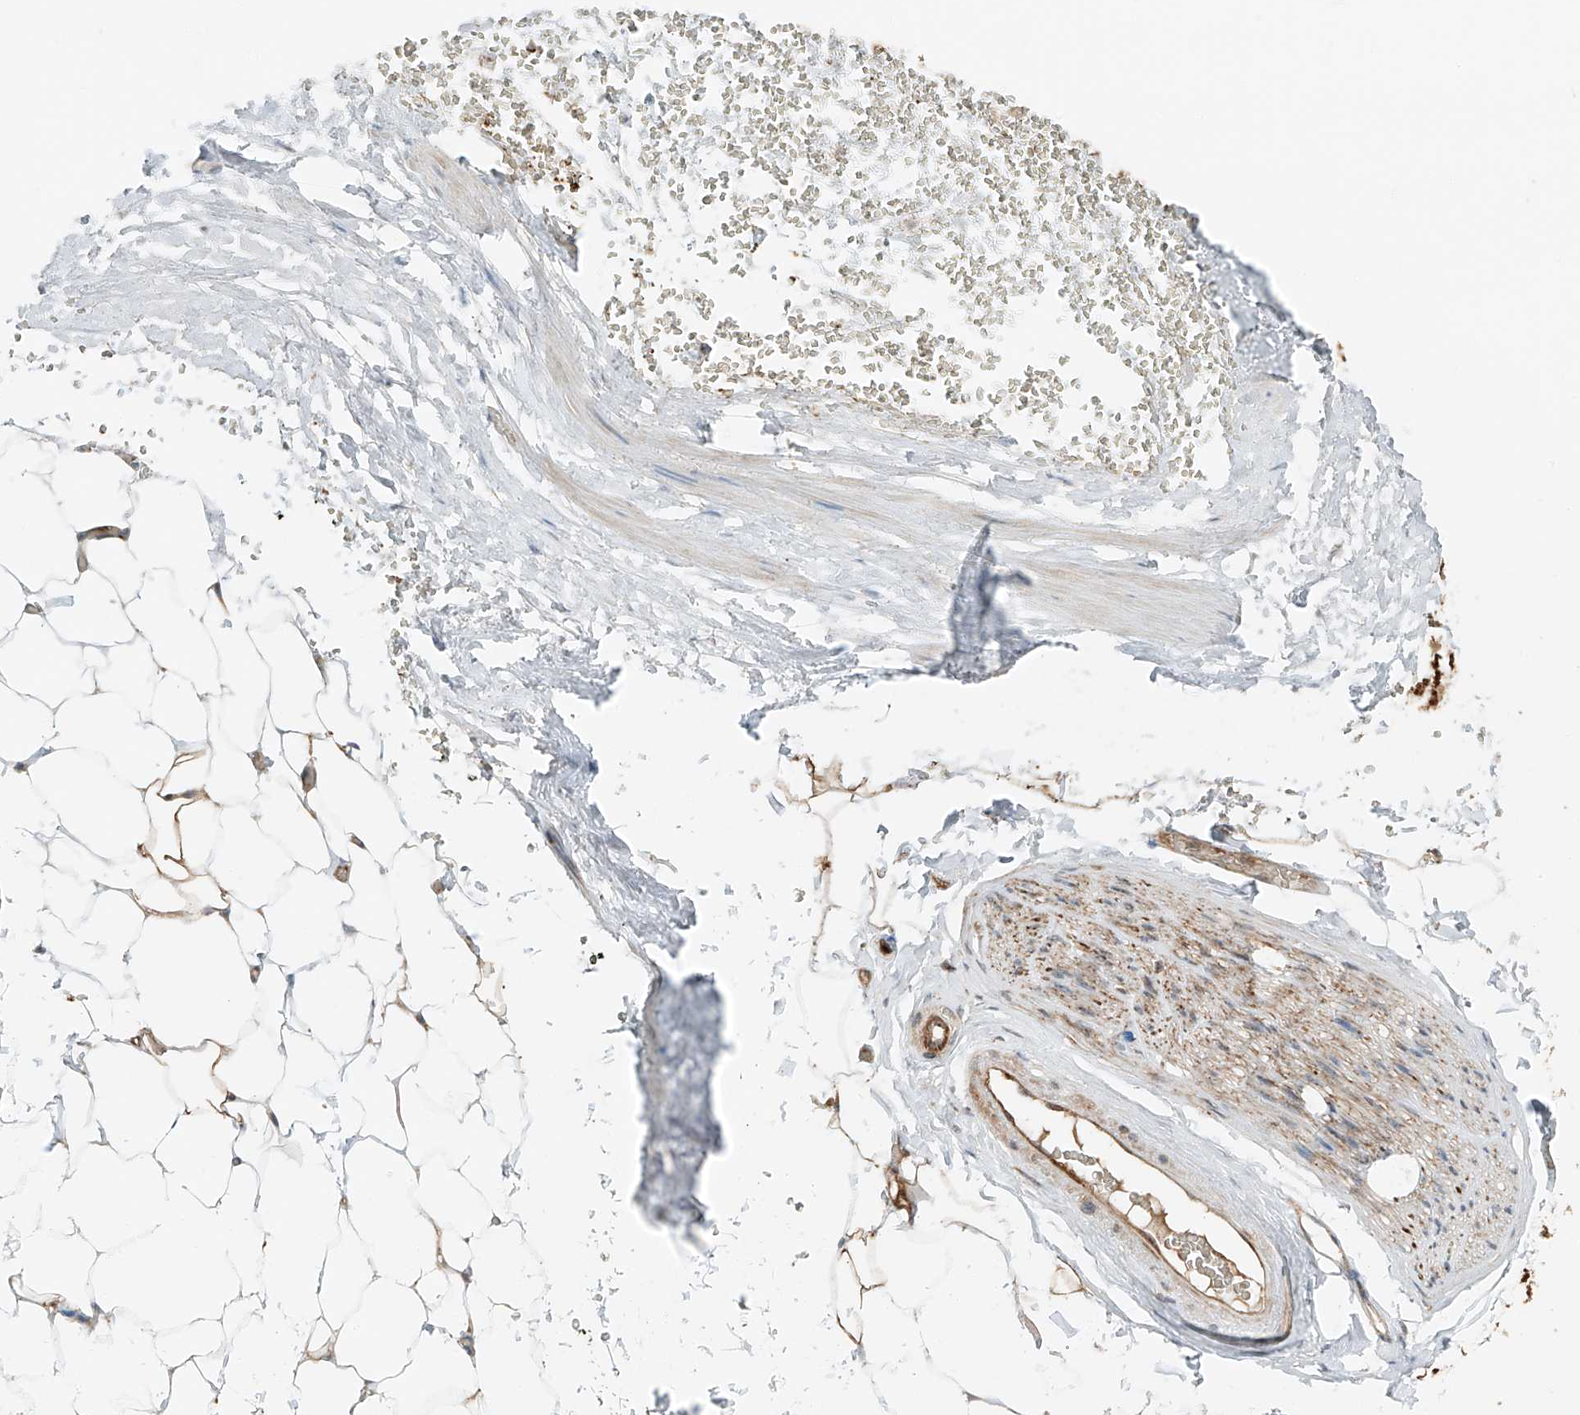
{"staining": {"intensity": "moderate", "quantity": ">75%", "location": "cytoplasmic/membranous"}, "tissue": "adipose tissue", "cell_type": "Adipocytes", "image_type": "normal", "snomed": [{"axis": "morphology", "description": "Normal tissue, NOS"}, {"axis": "morphology", "description": "Adenocarcinoma, Low grade"}, {"axis": "topography", "description": "Prostate"}, {"axis": "topography", "description": "Peripheral nerve tissue"}], "caption": "The histopathology image shows staining of unremarkable adipose tissue, revealing moderate cytoplasmic/membranous protein staining (brown color) within adipocytes.", "gene": "USP48", "patient": {"sex": "male", "age": 63}}